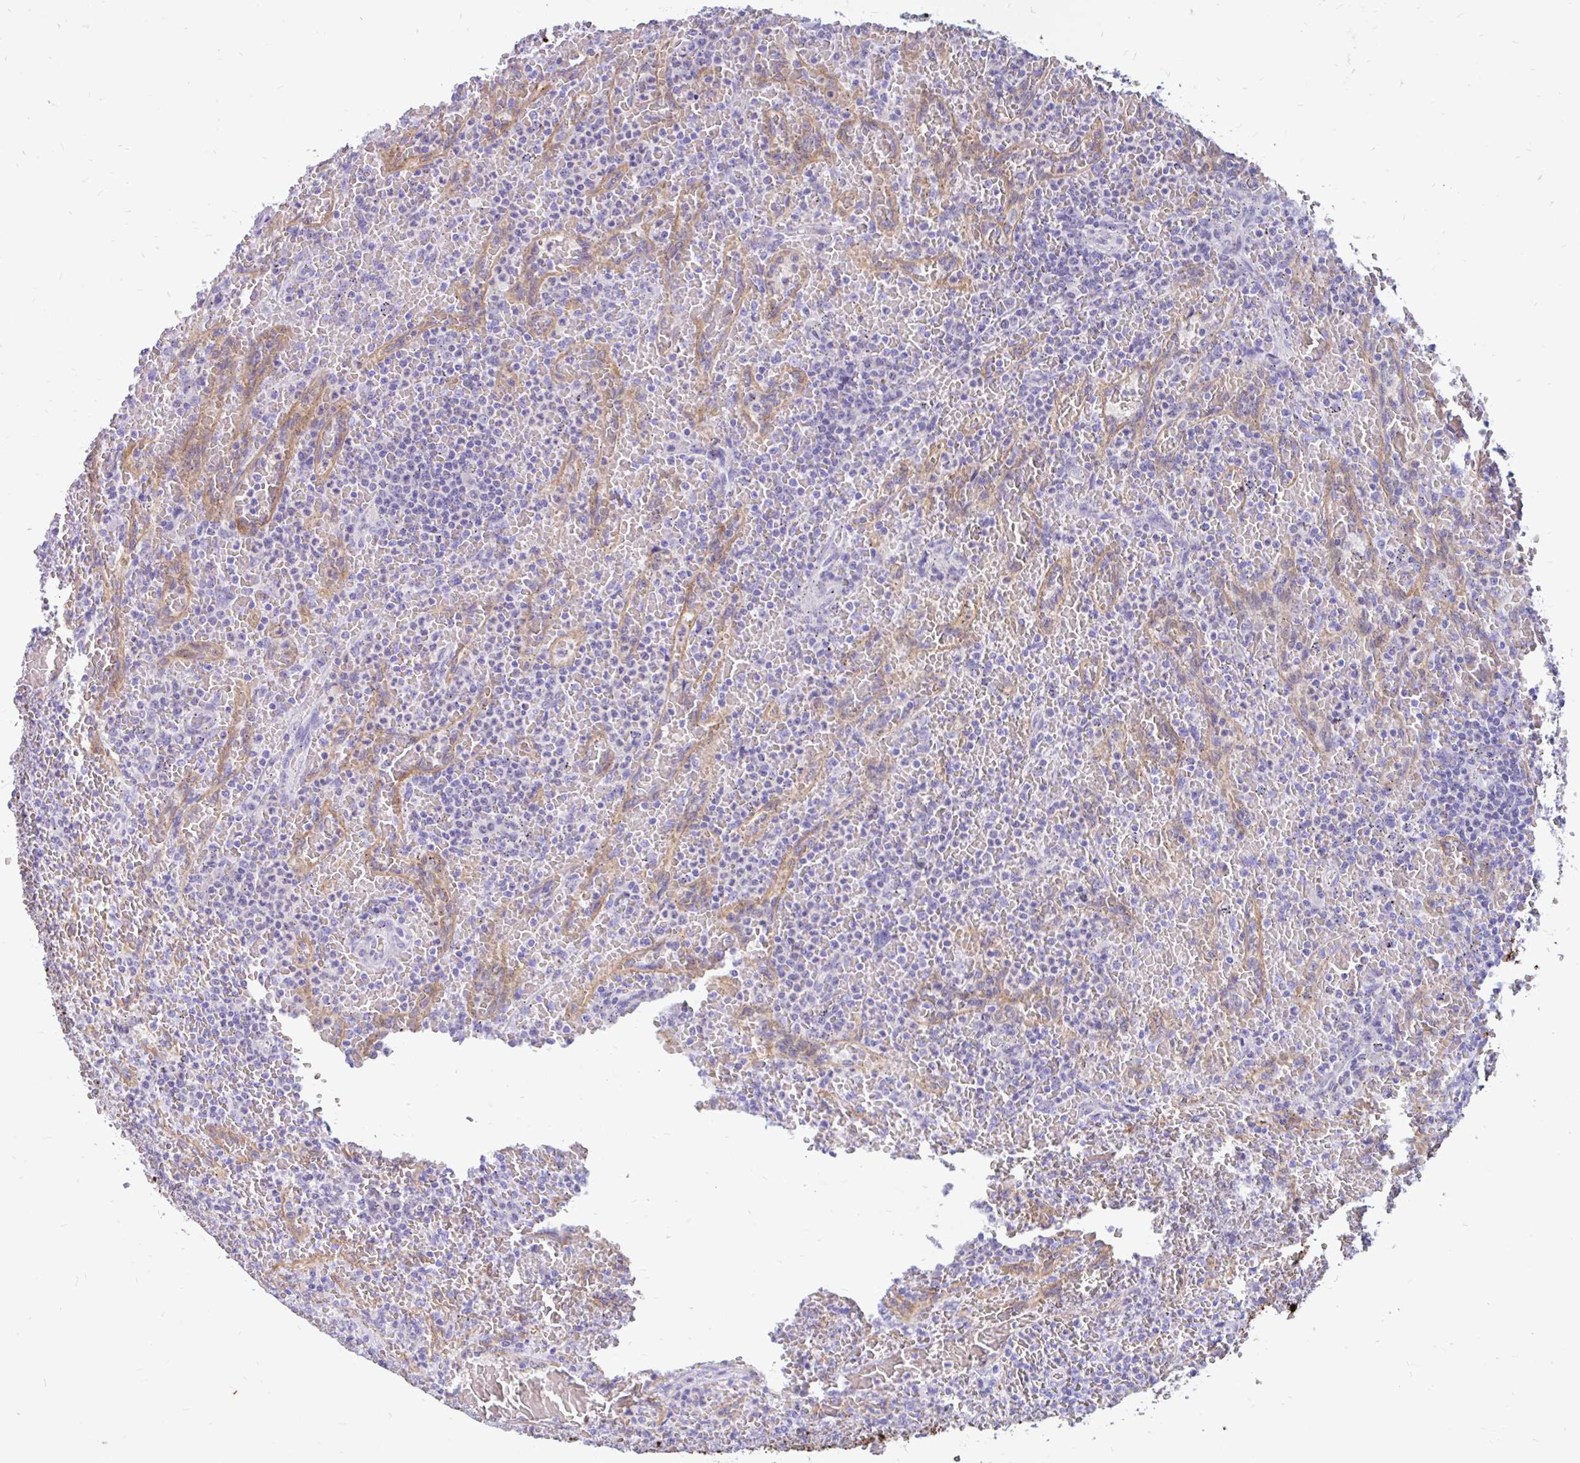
{"staining": {"intensity": "negative", "quantity": "none", "location": "none"}, "tissue": "lymphoma", "cell_type": "Tumor cells", "image_type": "cancer", "snomed": [{"axis": "morphology", "description": "Malignant lymphoma, non-Hodgkin's type, Low grade"}, {"axis": "topography", "description": "Spleen"}], "caption": "Histopathology image shows no significant protein positivity in tumor cells of lymphoma.", "gene": "KIAA2013", "patient": {"sex": "female", "age": 64}}